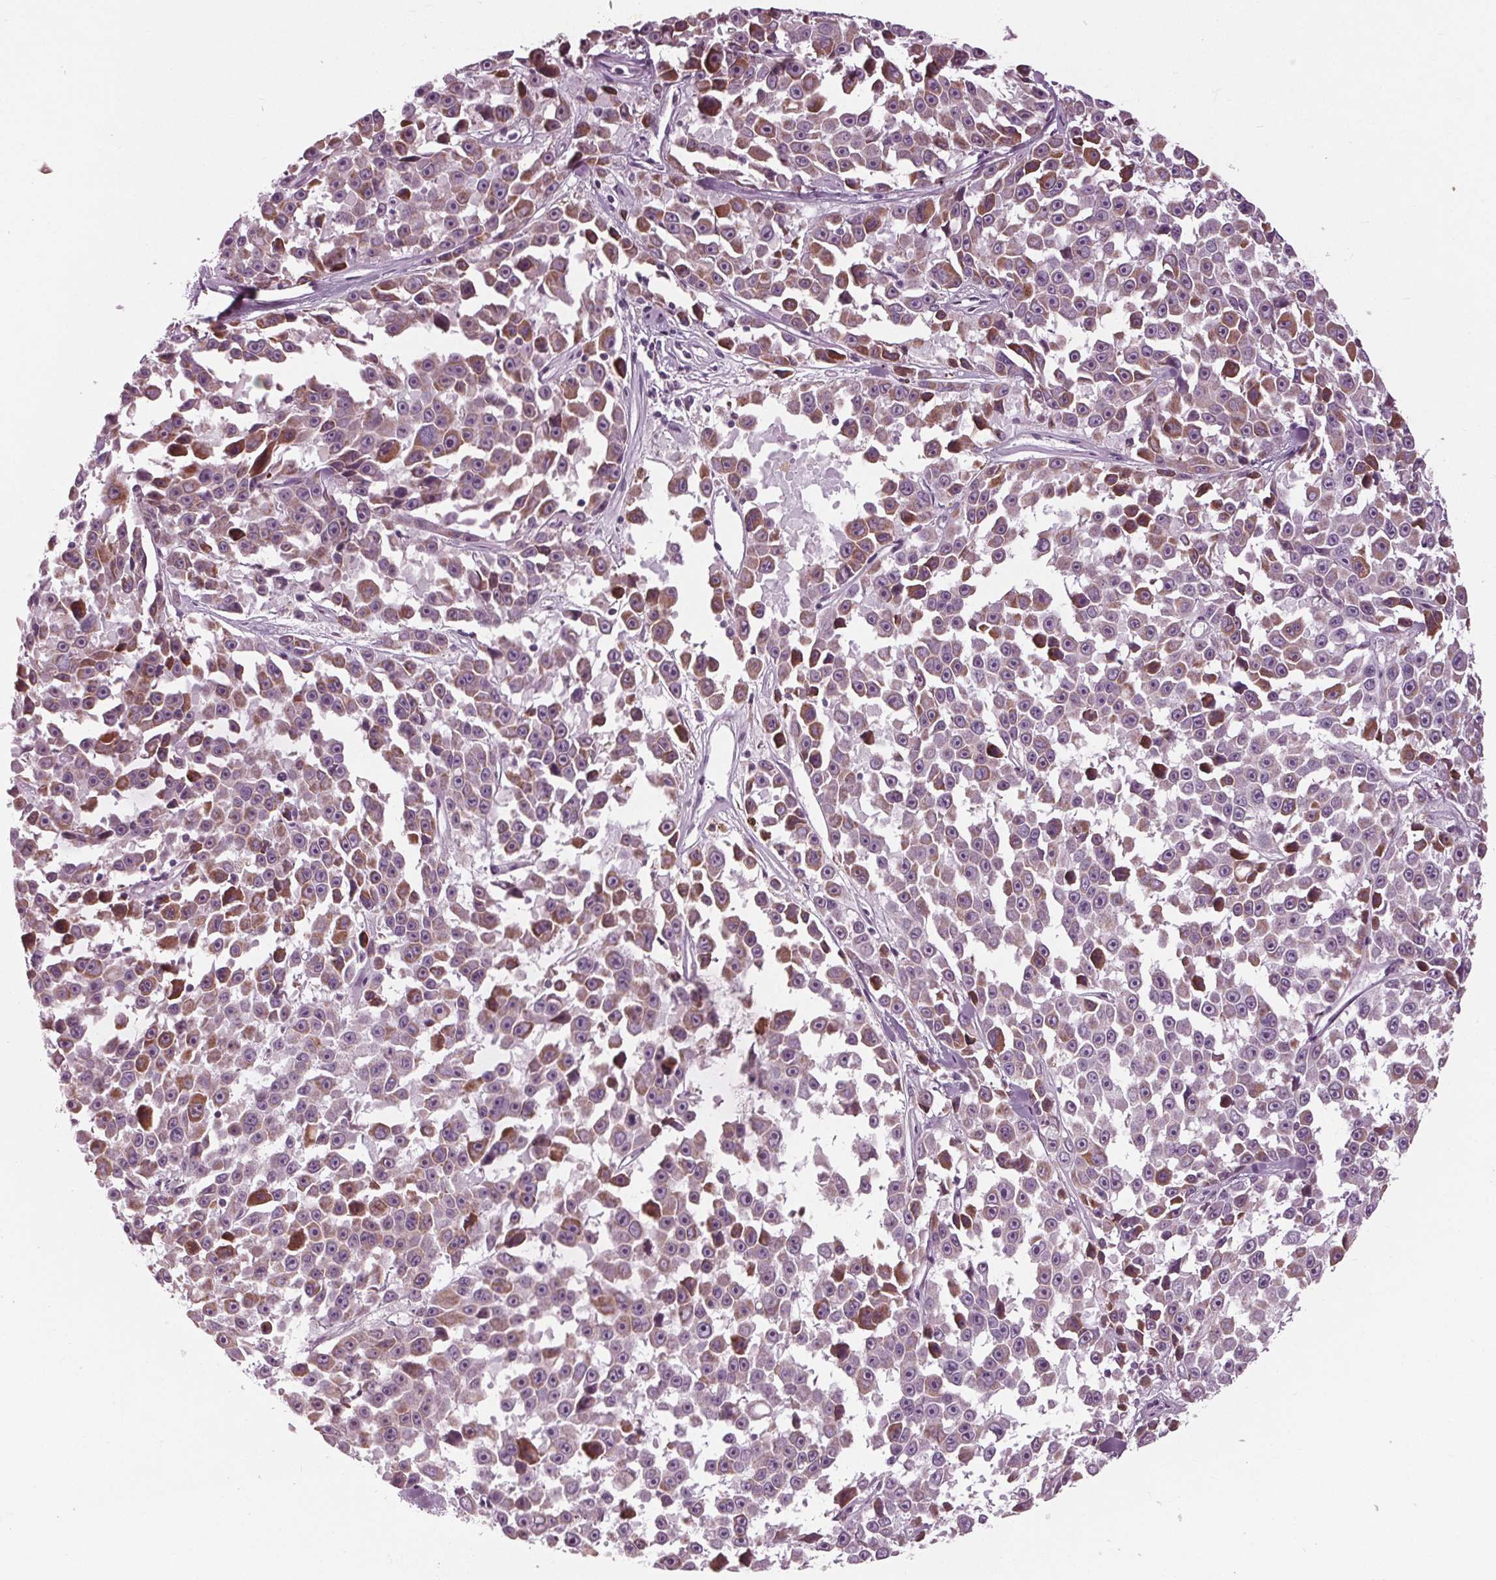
{"staining": {"intensity": "moderate", "quantity": "25%-75%", "location": "cytoplasmic/membranous"}, "tissue": "melanoma", "cell_type": "Tumor cells", "image_type": "cancer", "snomed": [{"axis": "morphology", "description": "Malignant melanoma, NOS"}, {"axis": "topography", "description": "Skin"}], "caption": "An IHC micrograph of tumor tissue is shown. Protein staining in brown shows moderate cytoplasmic/membranous positivity in melanoma within tumor cells.", "gene": "CLN6", "patient": {"sex": "female", "age": 66}}